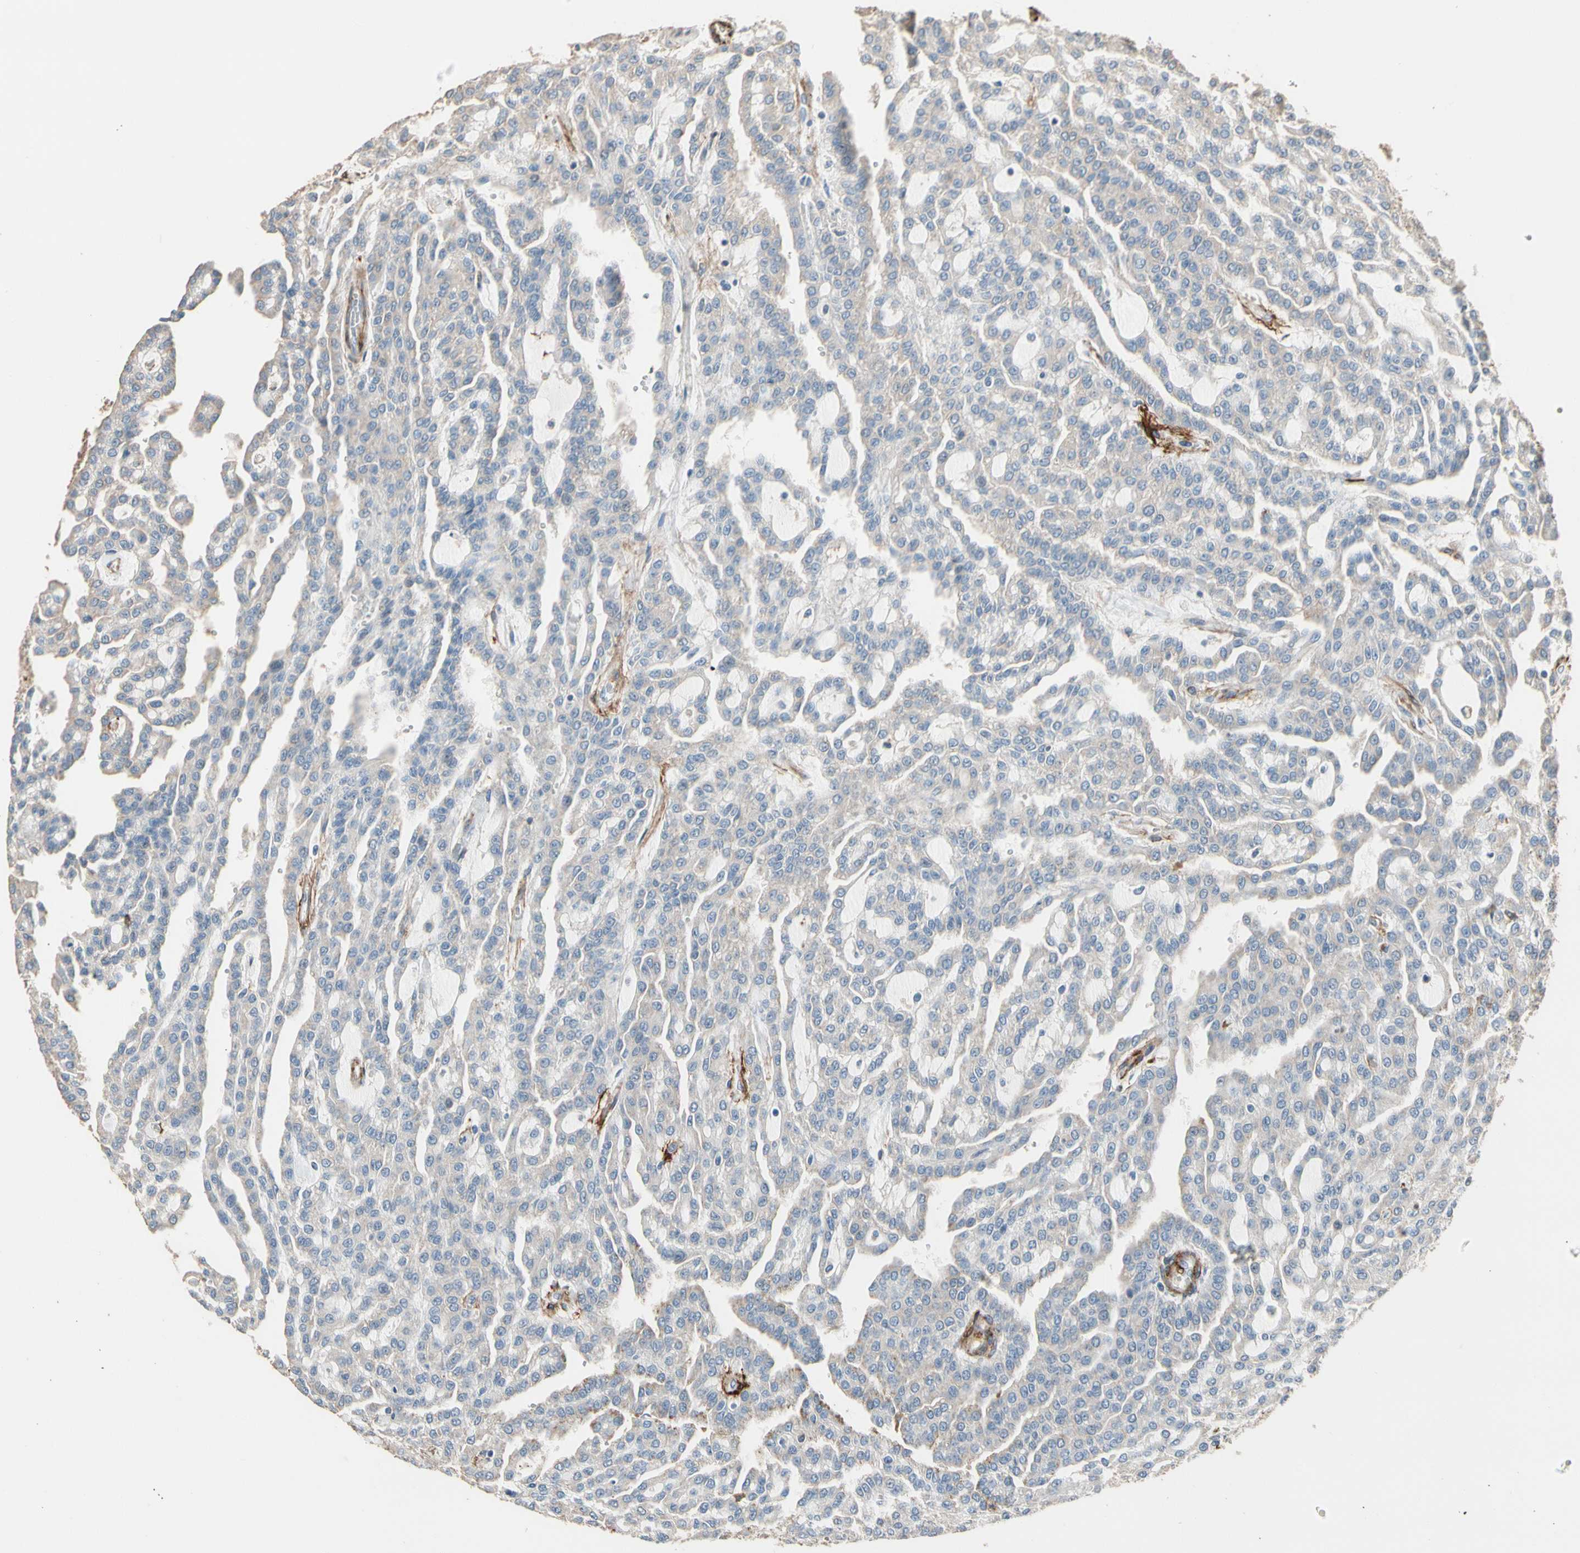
{"staining": {"intensity": "weak", "quantity": ">75%", "location": "cytoplasmic/membranous"}, "tissue": "renal cancer", "cell_type": "Tumor cells", "image_type": "cancer", "snomed": [{"axis": "morphology", "description": "Adenocarcinoma, NOS"}, {"axis": "topography", "description": "Kidney"}], "caption": "Renal cancer stained with a protein marker demonstrates weak staining in tumor cells.", "gene": "SUSD2", "patient": {"sex": "male", "age": 63}}